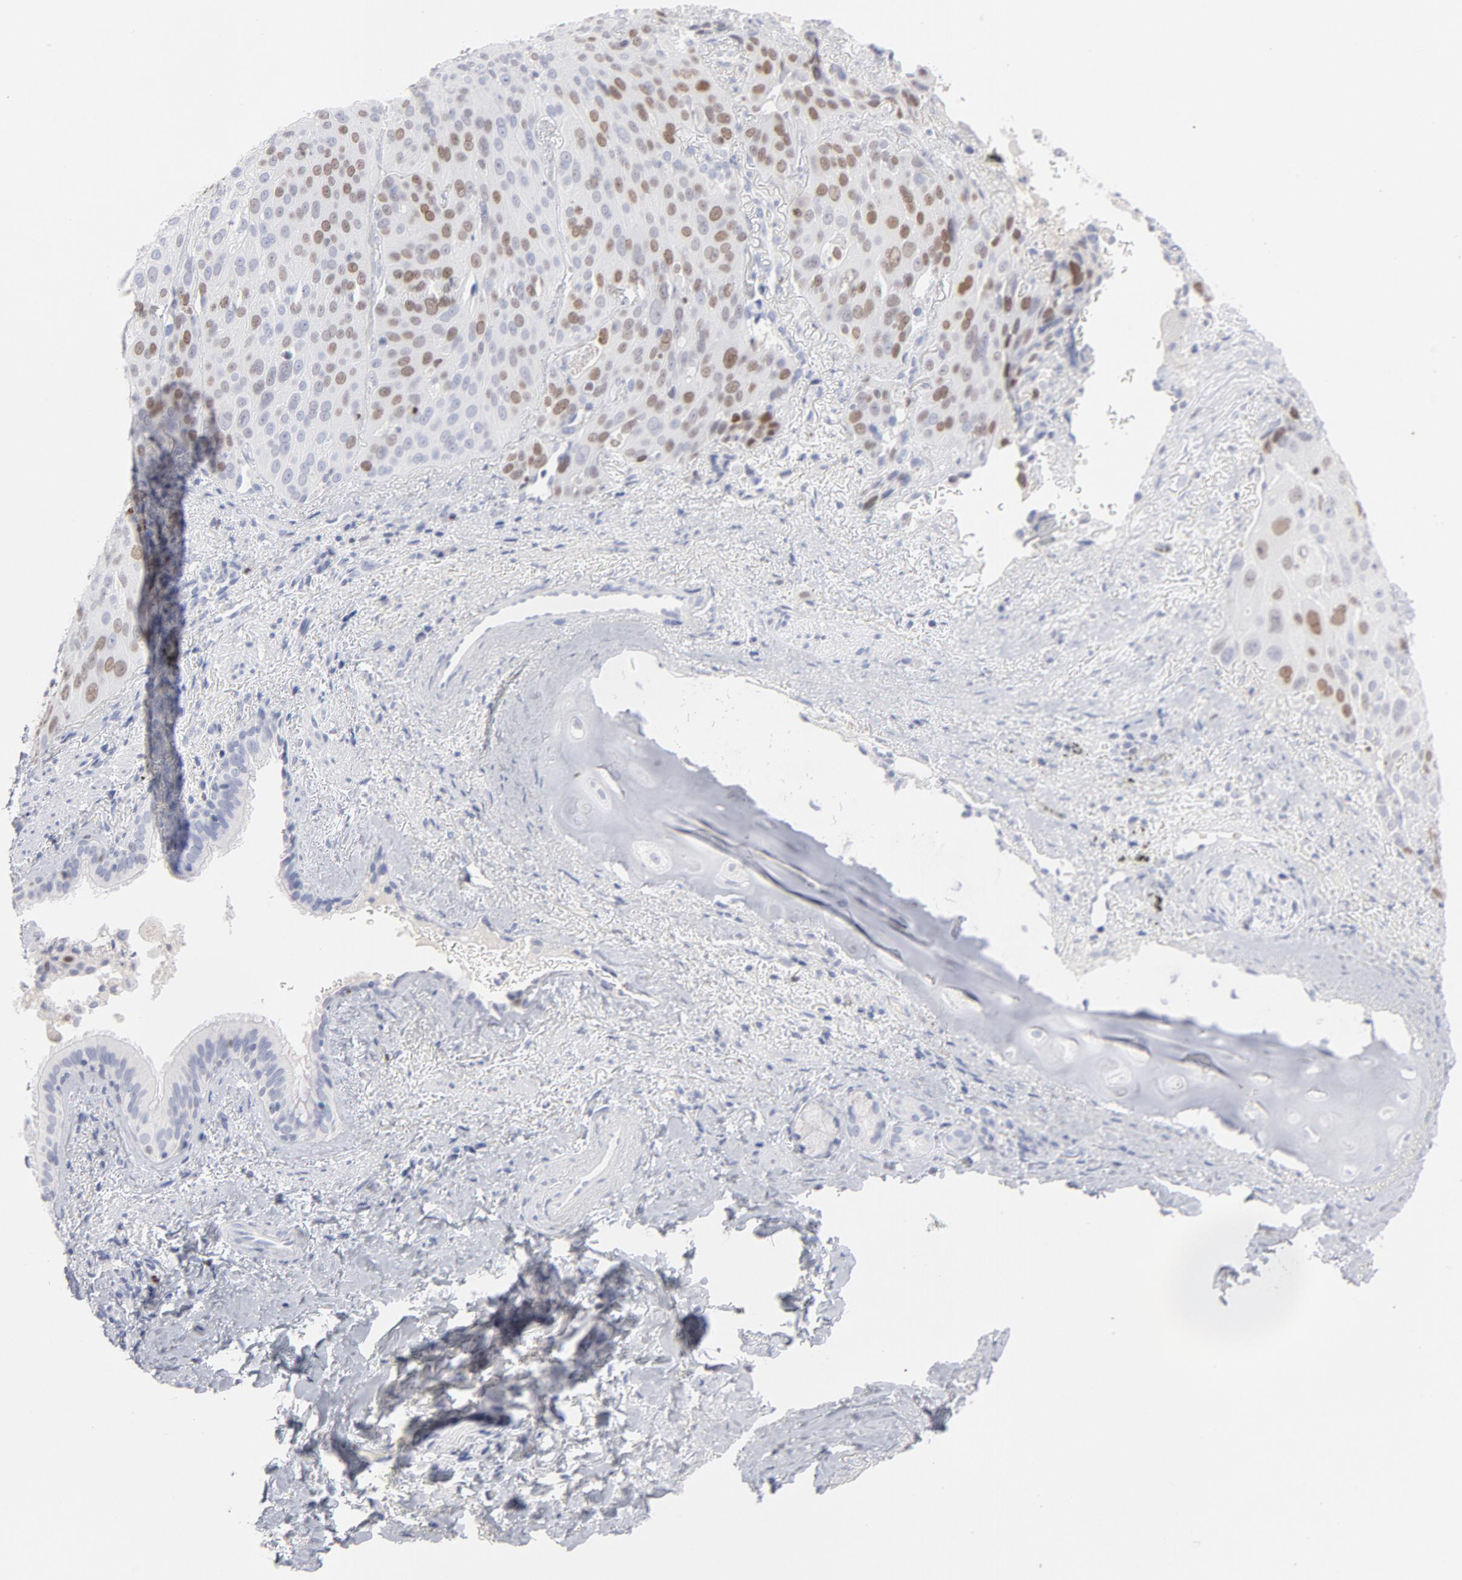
{"staining": {"intensity": "moderate", "quantity": "25%-75%", "location": "nuclear"}, "tissue": "lung cancer", "cell_type": "Tumor cells", "image_type": "cancer", "snomed": [{"axis": "morphology", "description": "Squamous cell carcinoma, NOS"}, {"axis": "topography", "description": "Lung"}], "caption": "This is an image of immunohistochemistry staining of lung cancer, which shows moderate positivity in the nuclear of tumor cells.", "gene": "MCM7", "patient": {"sex": "male", "age": 54}}